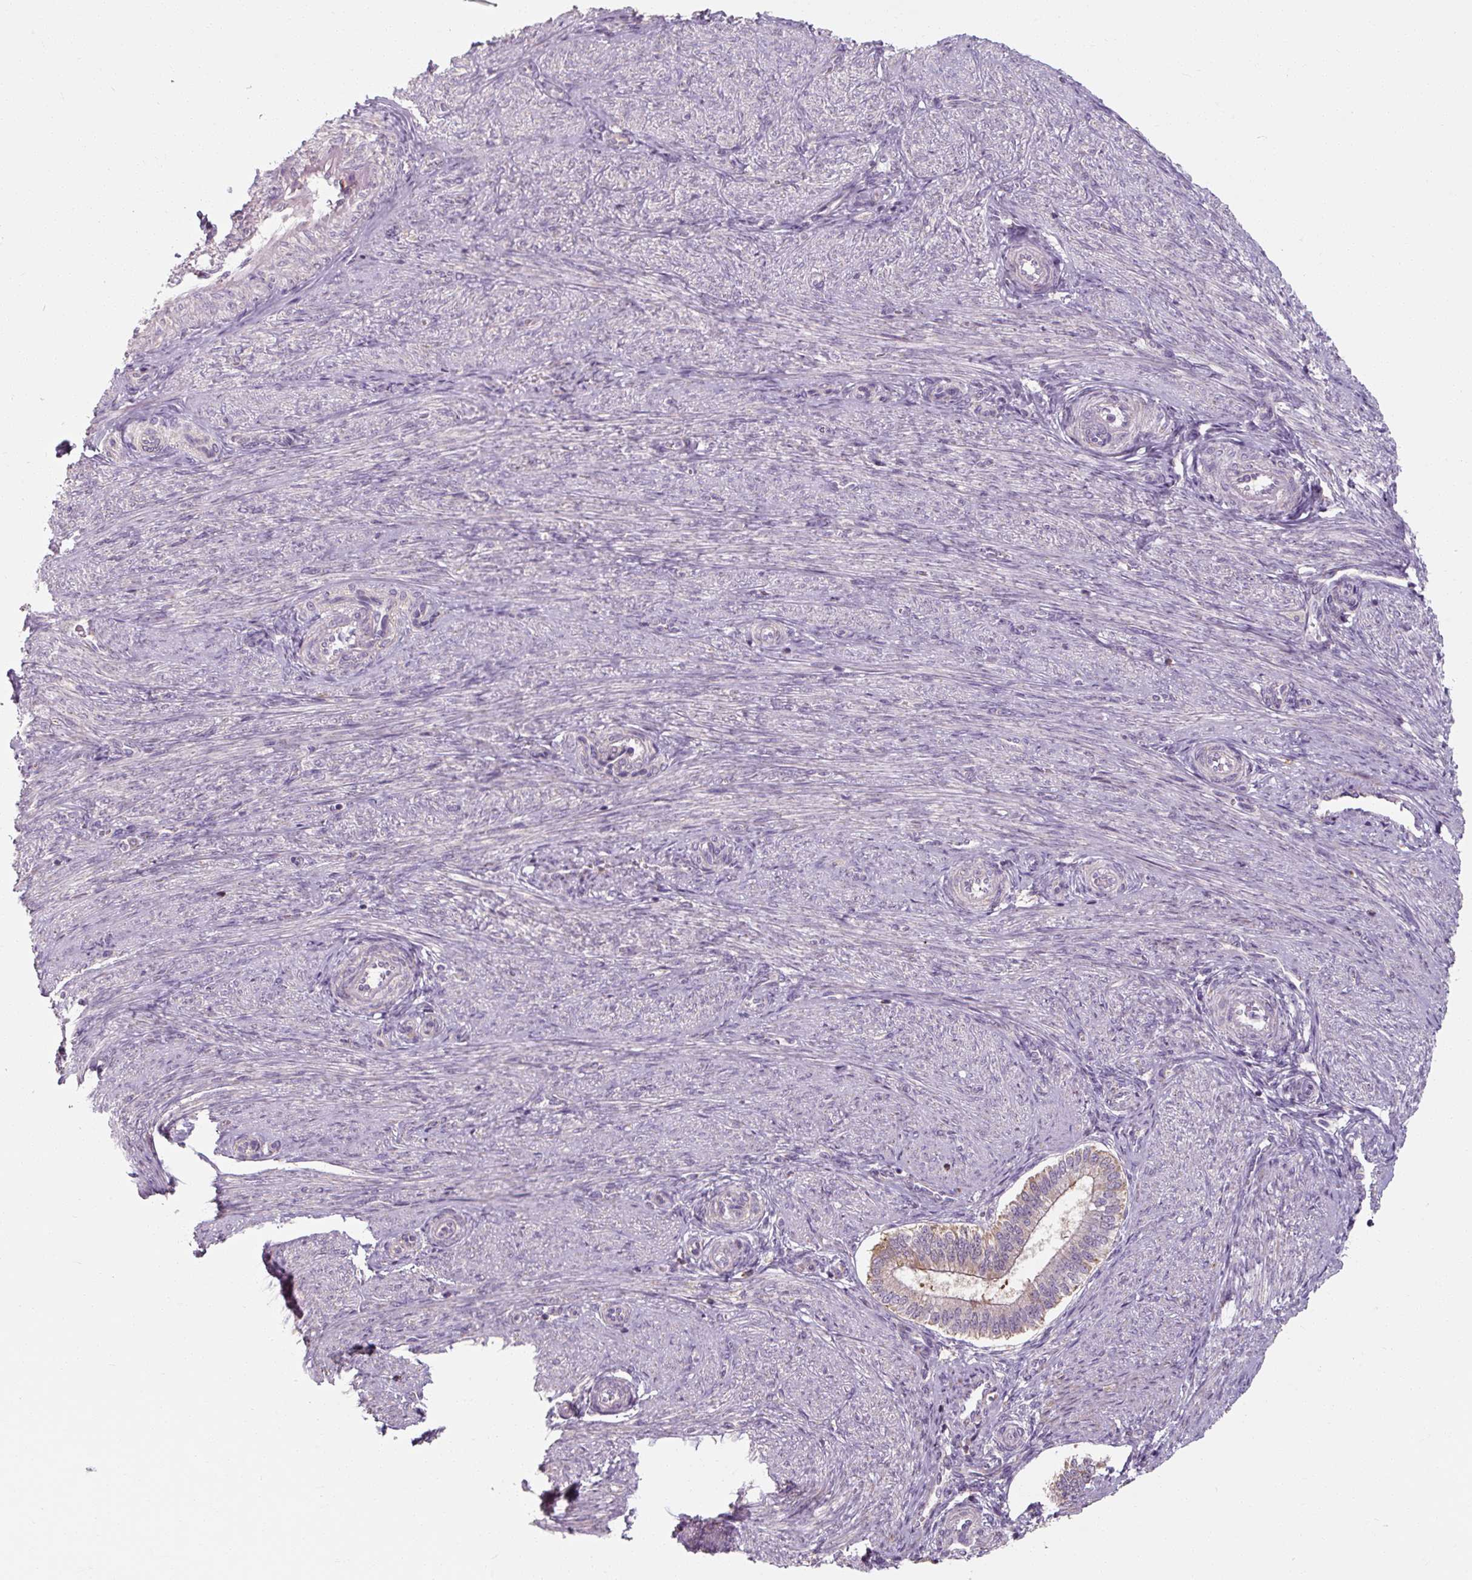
{"staining": {"intensity": "negative", "quantity": "none", "location": "none"}, "tissue": "endometrium", "cell_type": "Cells in endometrial stroma", "image_type": "normal", "snomed": [{"axis": "morphology", "description": "Normal tissue, NOS"}, {"axis": "topography", "description": "Endometrium"}], "caption": "A high-resolution micrograph shows IHC staining of normal endometrium, which shows no significant positivity in cells in endometrial stroma. The staining was performed using DAB (3,3'-diaminobenzidine) to visualize the protein expression in brown, while the nuclei were stained in blue with hematoxylin (Magnification: 20x).", "gene": "TSEN54", "patient": {"sex": "female", "age": 25}}